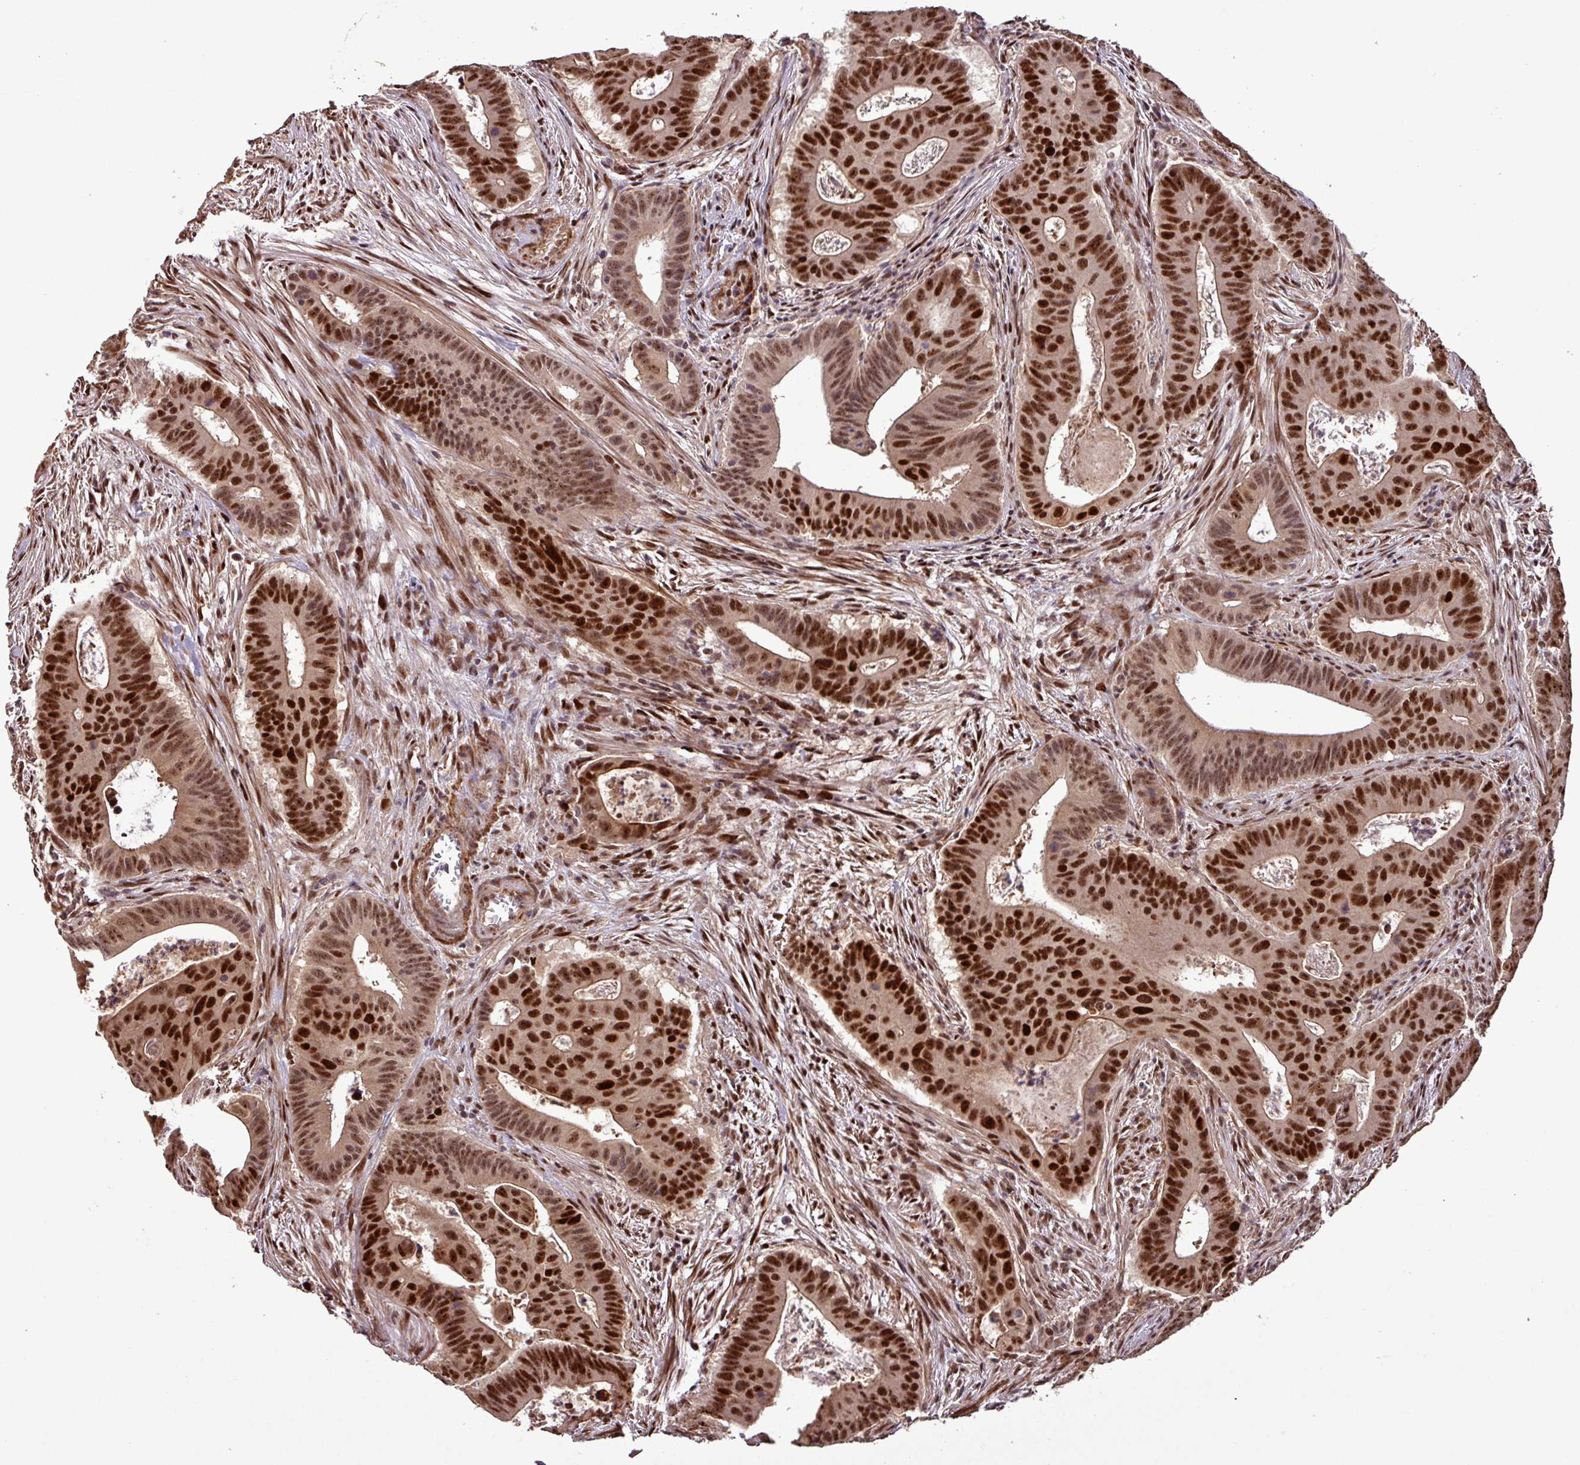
{"staining": {"intensity": "strong", "quantity": "25%-75%", "location": "nuclear"}, "tissue": "colorectal cancer", "cell_type": "Tumor cells", "image_type": "cancer", "snomed": [{"axis": "morphology", "description": "Adenocarcinoma, NOS"}, {"axis": "topography", "description": "Rectum"}], "caption": "About 25%-75% of tumor cells in colorectal adenocarcinoma display strong nuclear protein expression as visualized by brown immunohistochemical staining.", "gene": "SLC22A24", "patient": {"sex": "female", "age": 75}}